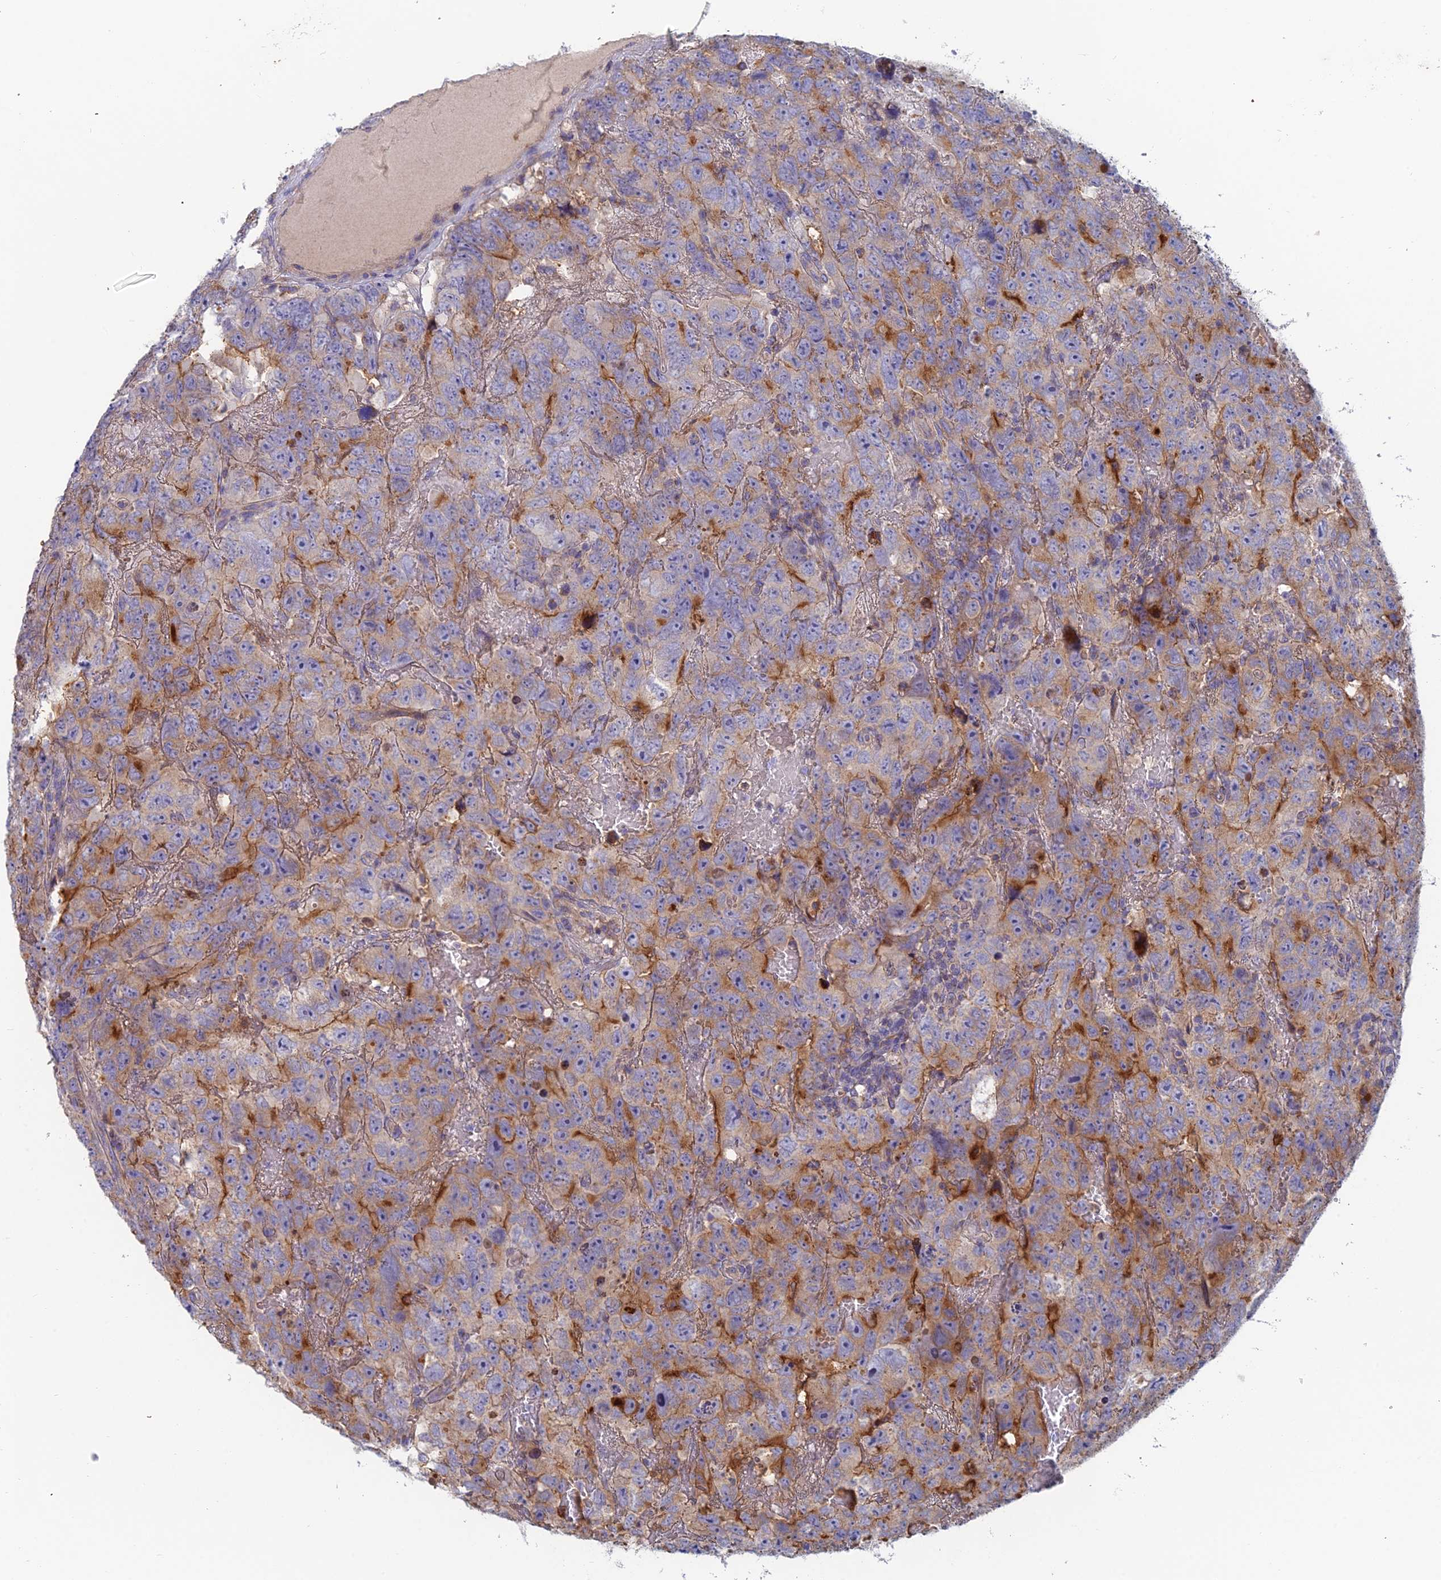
{"staining": {"intensity": "moderate", "quantity": "<25%", "location": "cytoplasmic/membranous"}, "tissue": "testis cancer", "cell_type": "Tumor cells", "image_type": "cancer", "snomed": [{"axis": "morphology", "description": "Carcinoma, Embryonal, NOS"}, {"axis": "topography", "description": "Testis"}], "caption": "There is low levels of moderate cytoplasmic/membranous staining in tumor cells of testis embryonal carcinoma, as demonstrated by immunohistochemical staining (brown color).", "gene": "IFTAP", "patient": {"sex": "male", "age": 45}}